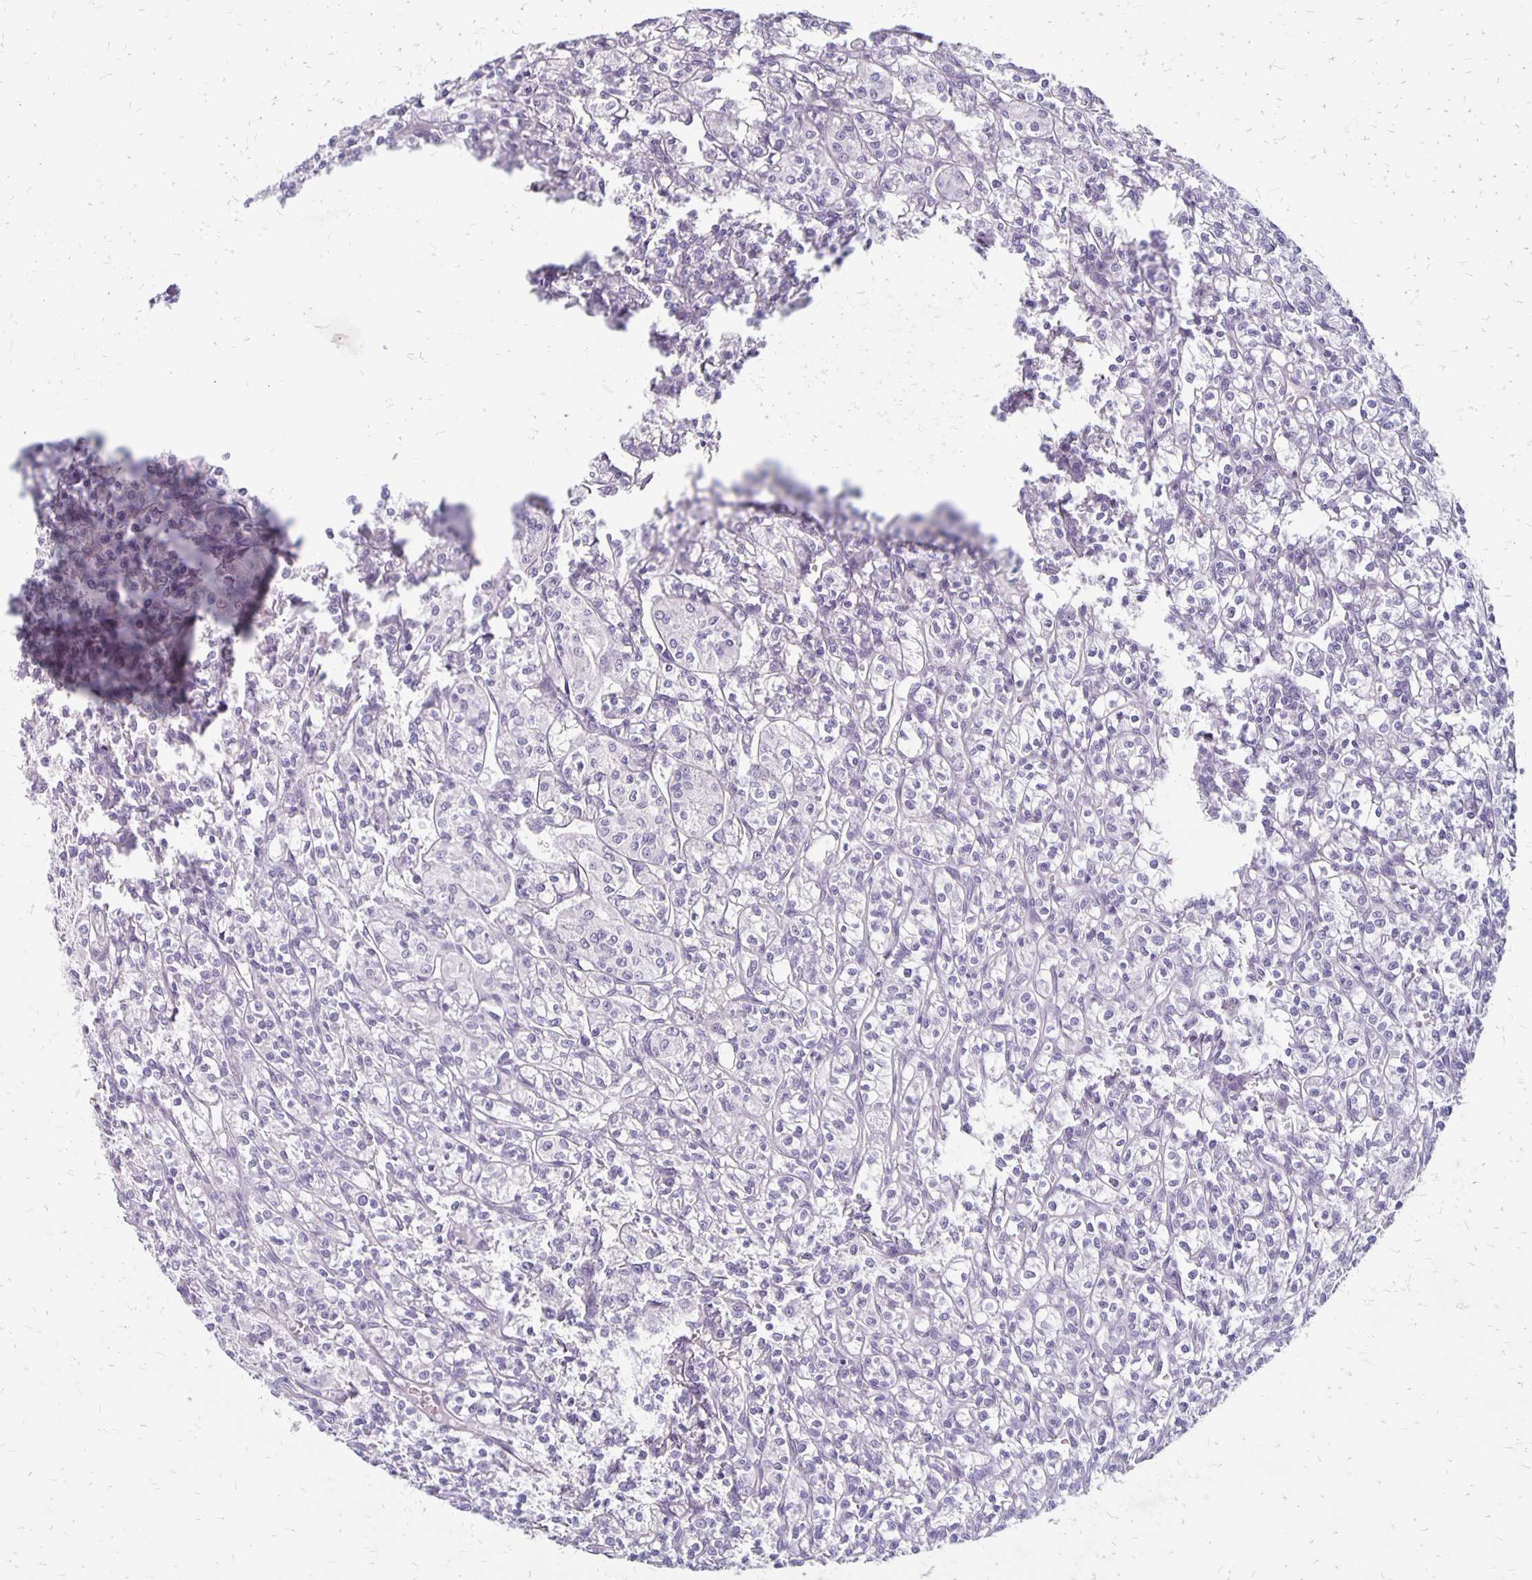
{"staining": {"intensity": "negative", "quantity": "none", "location": "none"}, "tissue": "renal cancer", "cell_type": "Tumor cells", "image_type": "cancer", "snomed": [{"axis": "morphology", "description": "Adenocarcinoma, NOS"}, {"axis": "topography", "description": "Kidney"}], "caption": "Immunohistochemical staining of human adenocarcinoma (renal) shows no significant expression in tumor cells.", "gene": "HOMER1", "patient": {"sex": "male", "age": 36}}